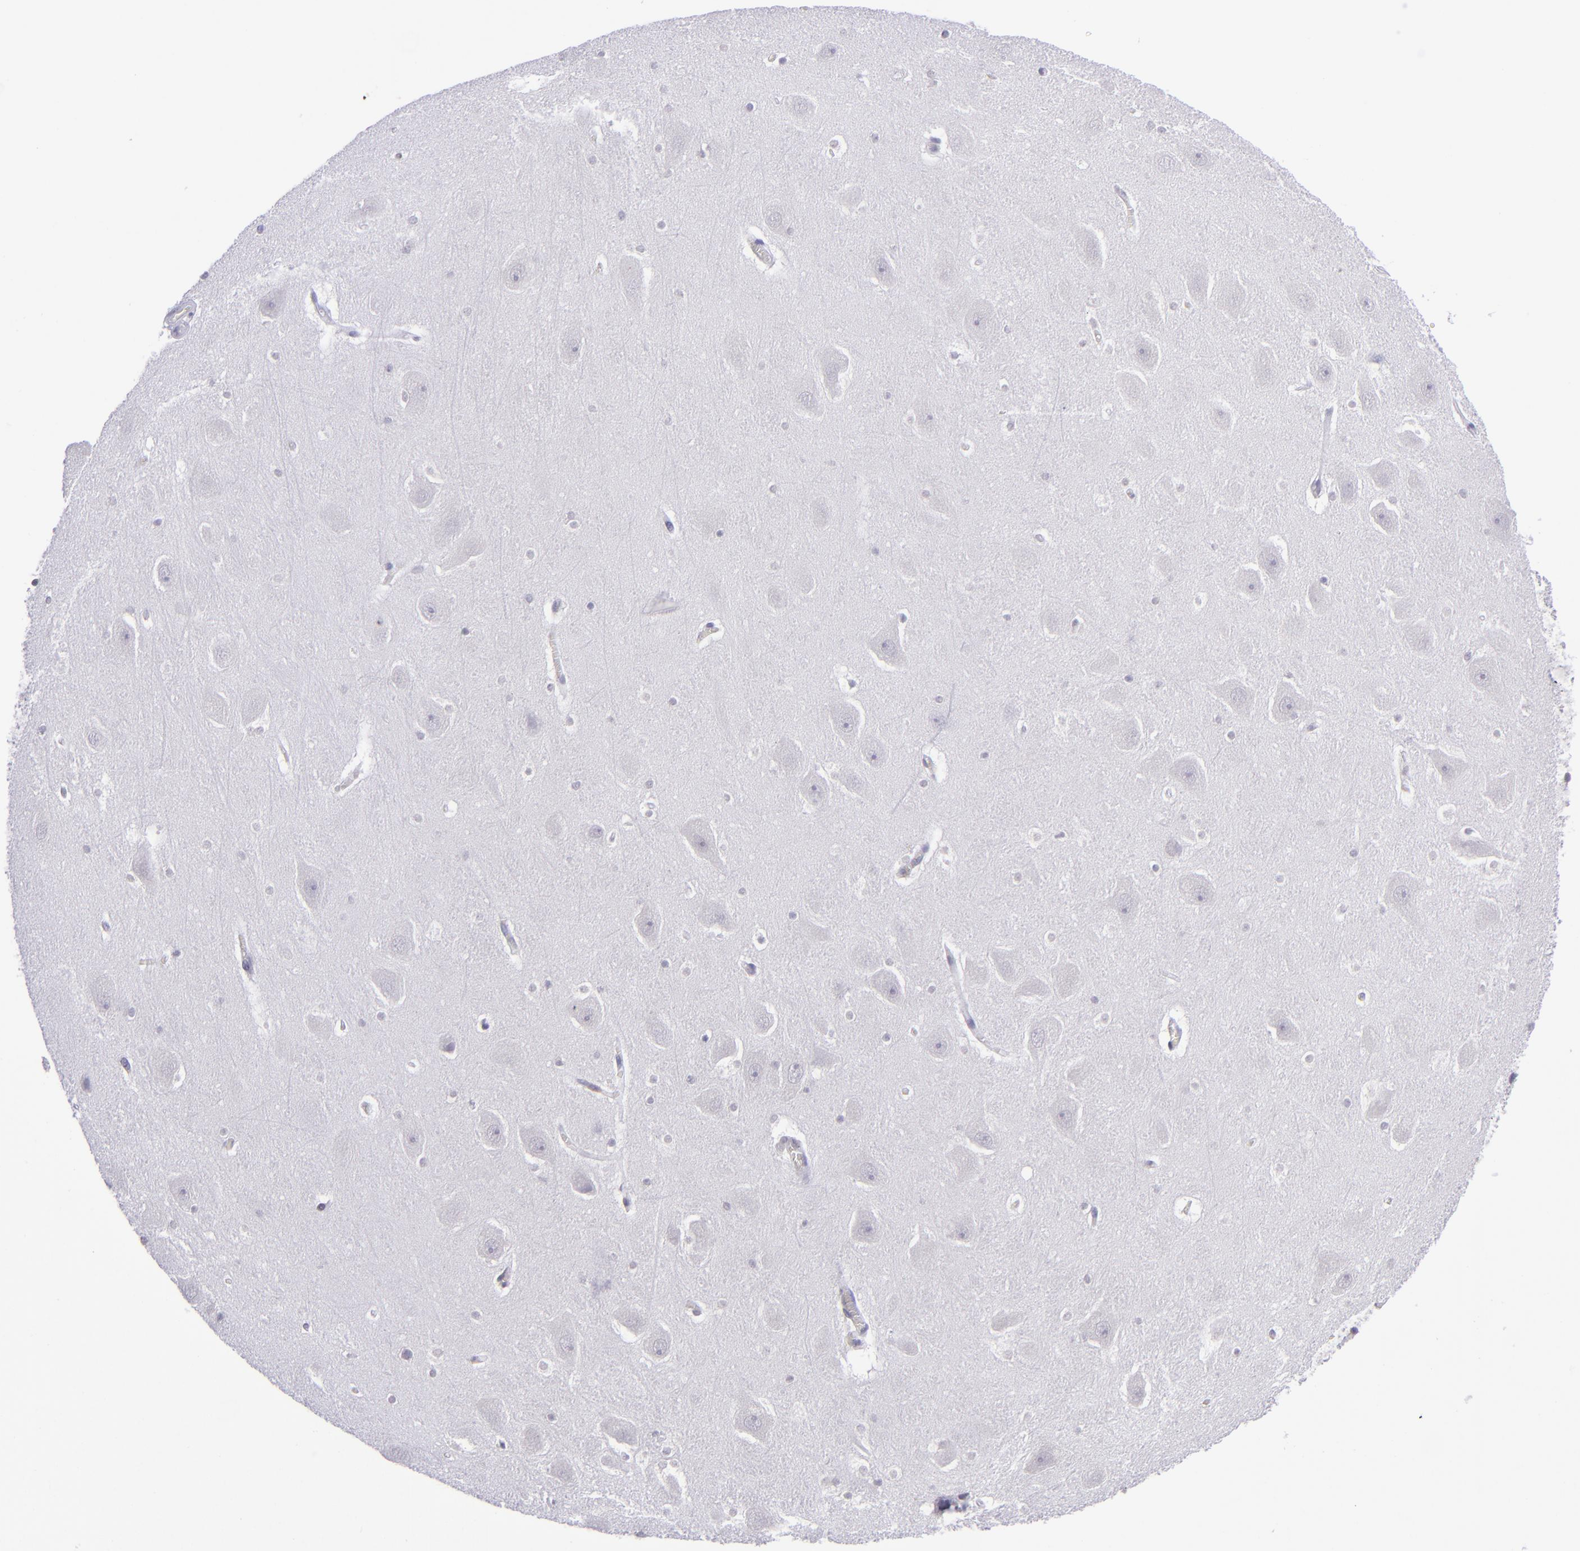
{"staining": {"intensity": "negative", "quantity": "none", "location": "none"}, "tissue": "hippocampus", "cell_type": "Glial cells", "image_type": "normal", "snomed": [{"axis": "morphology", "description": "Normal tissue, NOS"}, {"axis": "topography", "description": "Hippocampus"}], "caption": "DAB (3,3'-diaminobenzidine) immunohistochemical staining of normal human hippocampus reveals no significant positivity in glial cells.", "gene": "CD48", "patient": {"sex": "male", "age": 45}}